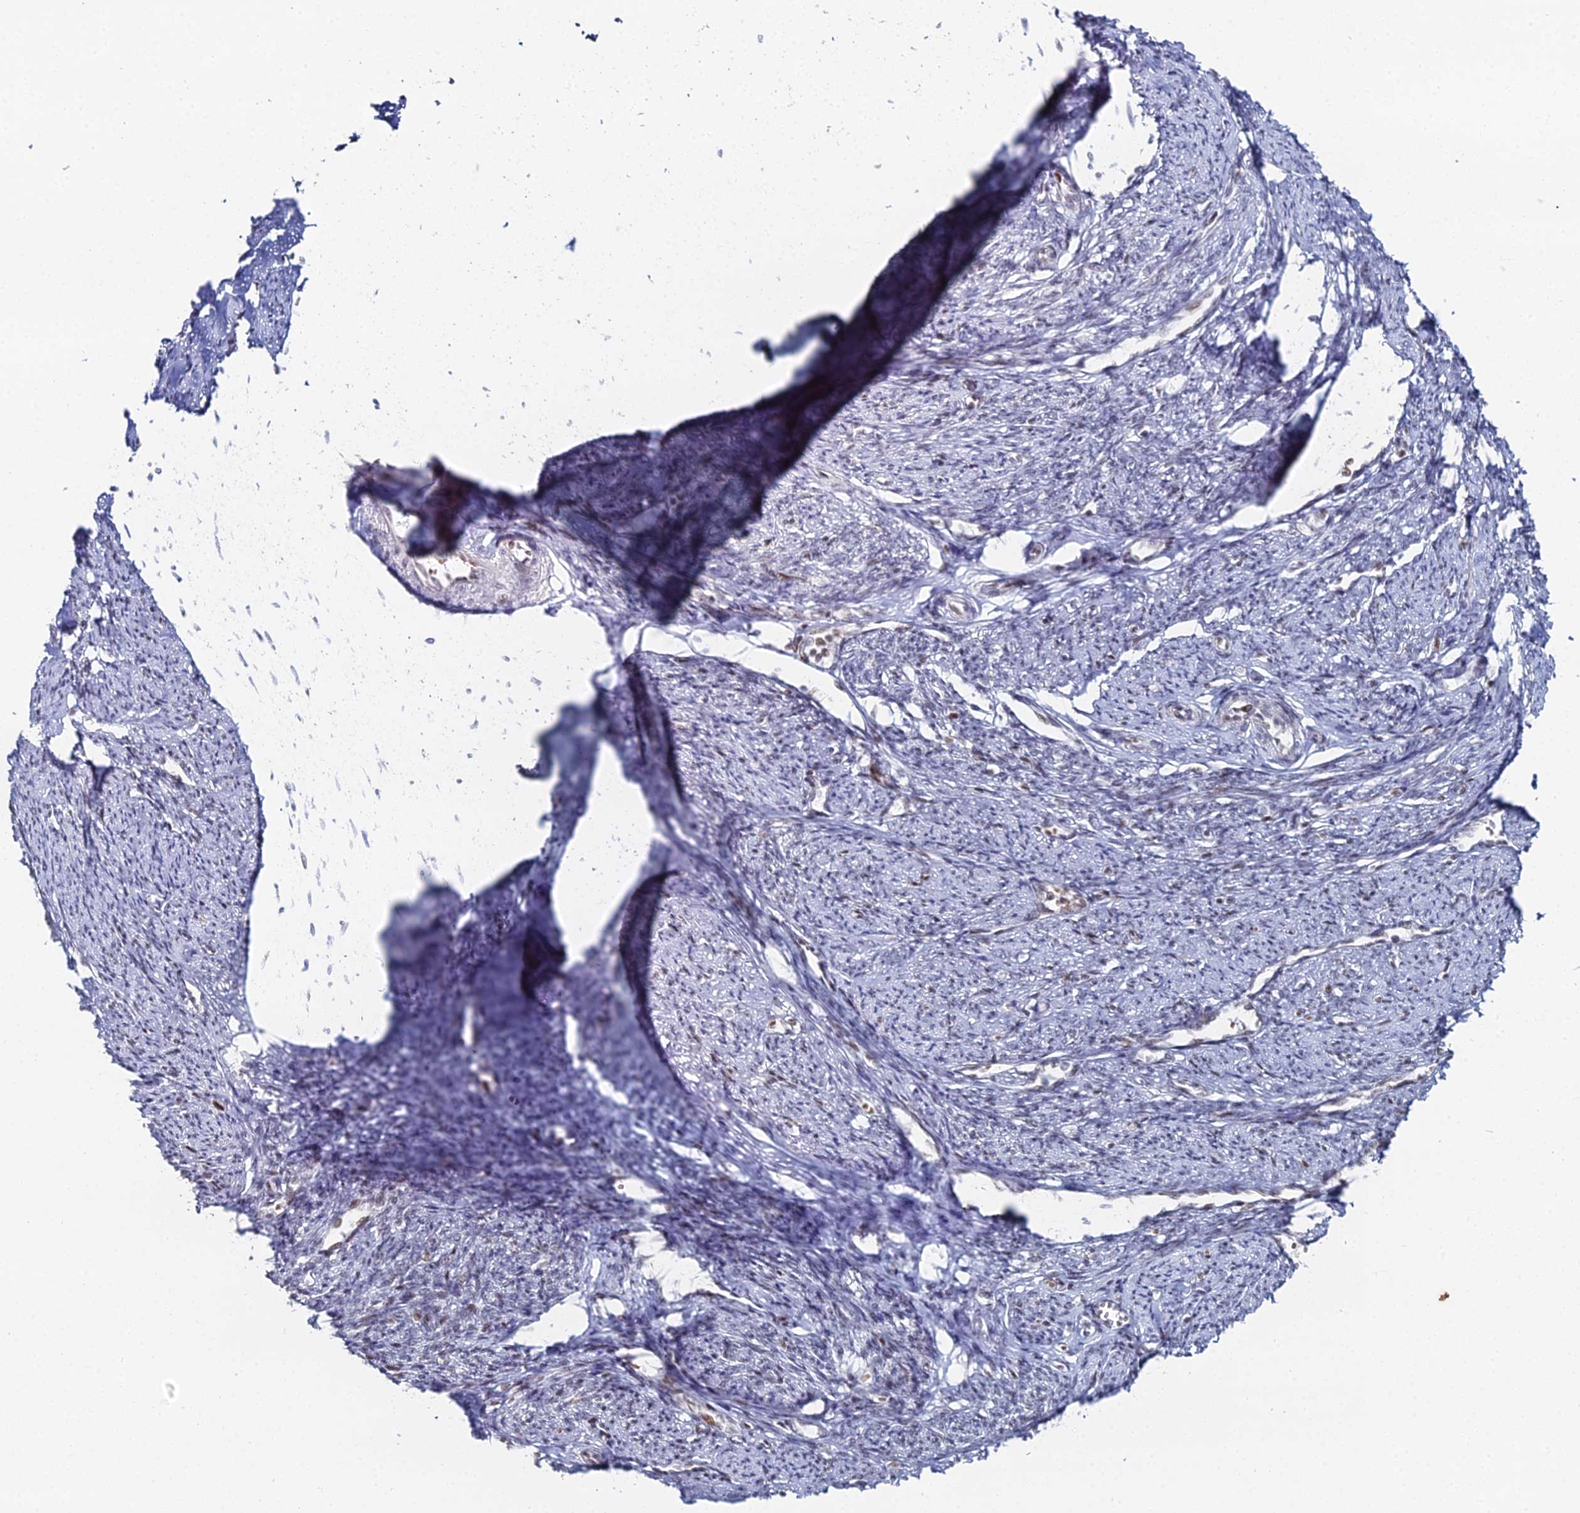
{"staining": {"intensity": "negative", "quantity": "none", "location": "none"}, "tissue": "smooth muscle", "cell_type": "Smooth muscle cells", "image_type": "normal", "snomed": [{"axis": "morphology", "description": "Normal tissue, NOS"}, {"axis": "topography", "description": "Smooth muscle"}, {"axis": "topography", "description": "Uterus"}], "caption": "Unremarkable smooth muscle was stained to show a protein in brown. There is no significant expression in smooth muscle cells. Brightfield microscopy of immunohistochemistry stained with DAB (brown) and hematoxylin (blue), captured at high magnification.", "gene": "GSC2", "patient": {"sex": "female", "age": 59}}